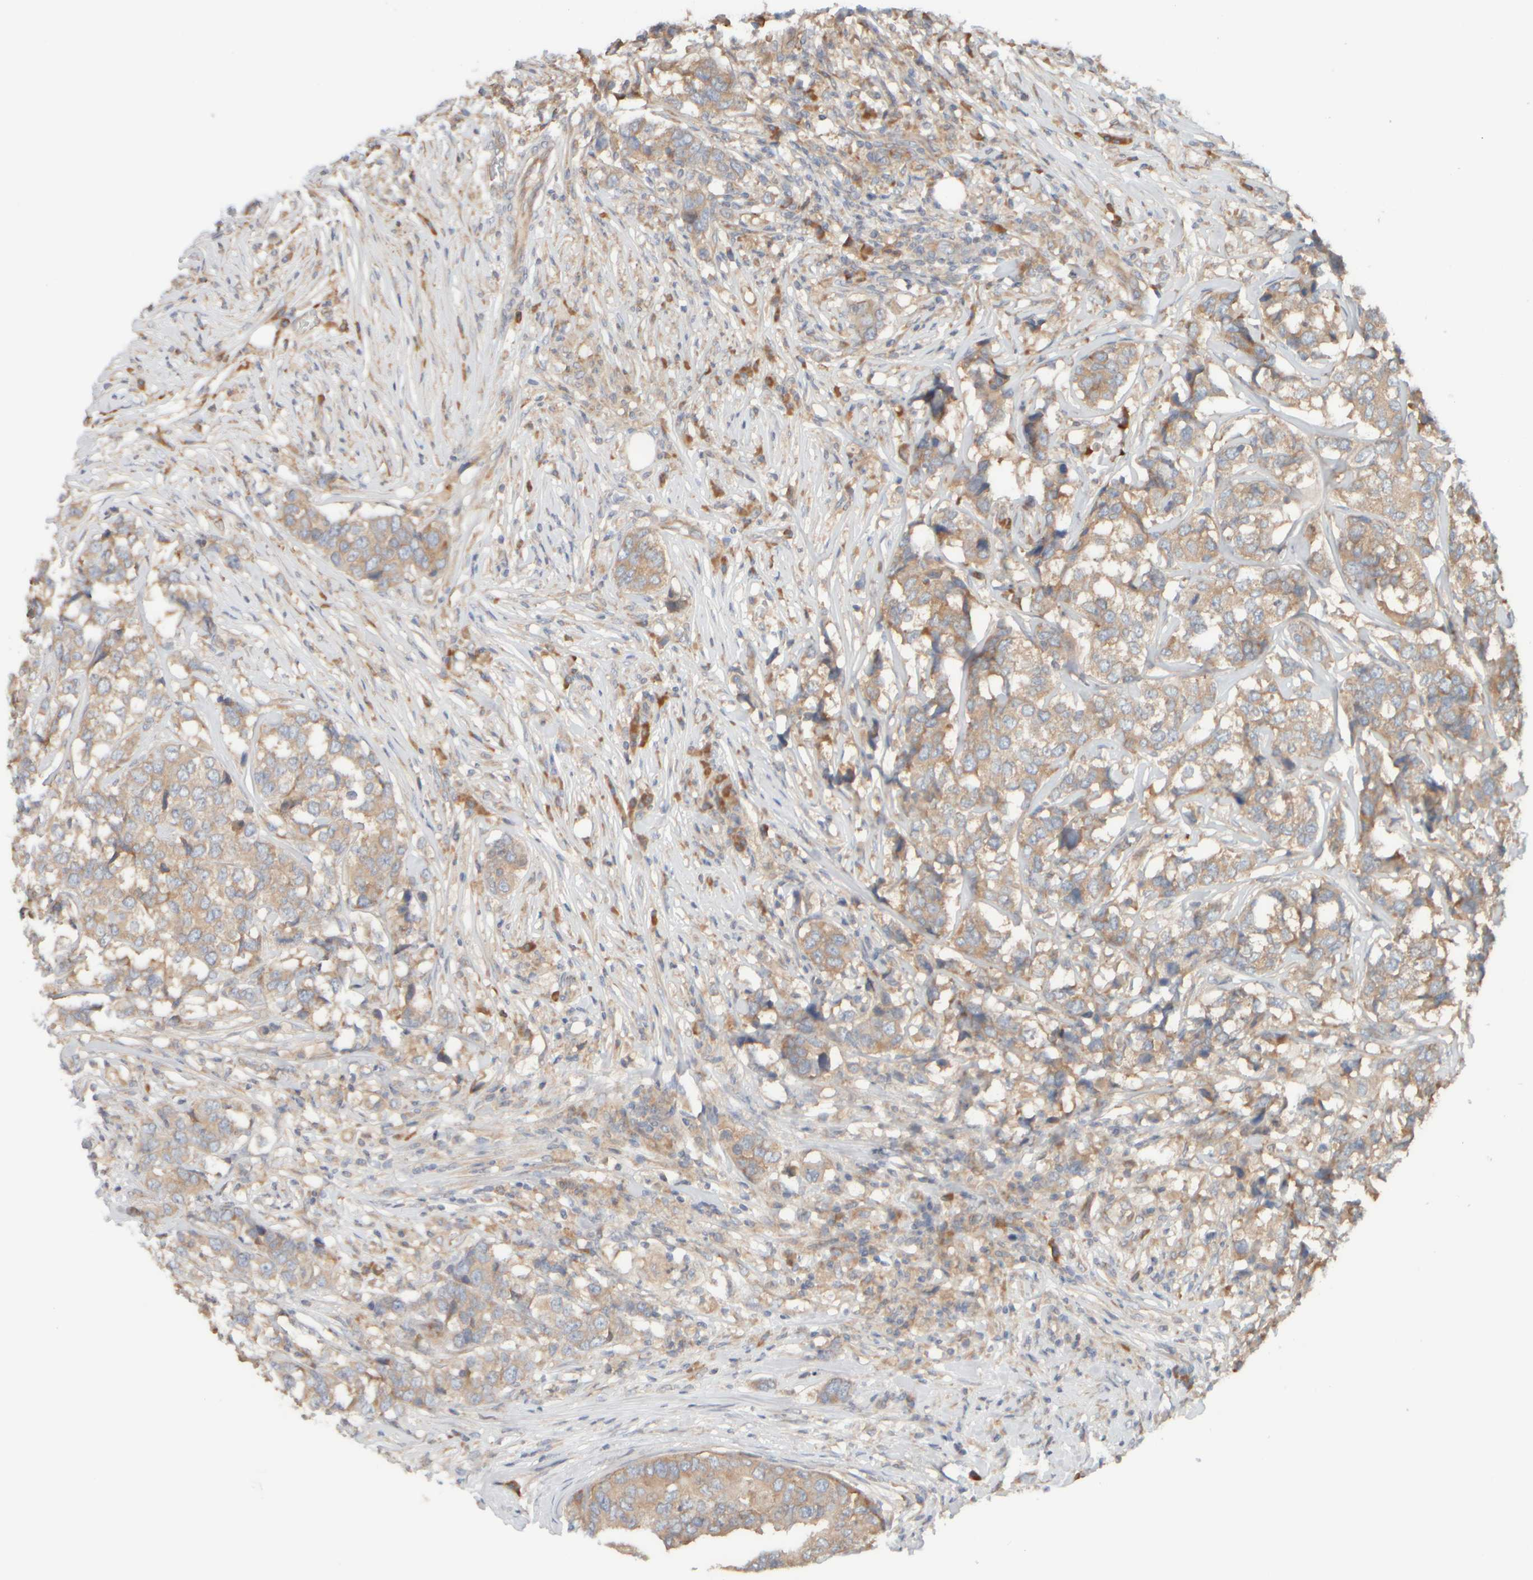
{"staining": {"intensity": "weak", "quantity": ">75%", "location": "cytoplasmic/membranous"}, "tissue": "breast cancer", "cell_type": "Tumor cells", "image_type": "cancer", "snomed": [{"axis": "morphology", "description": "Lobular carcinoma"}, {"axis": "topography", "description": "Breast"}], "caption": "Weak cytoplasmic/membranous protein expression is appreciated in approximately >75% of tumor cells in breast cancer.", "gene": "EIF2B3", "patient": {"sex": "female", "age": 59}}